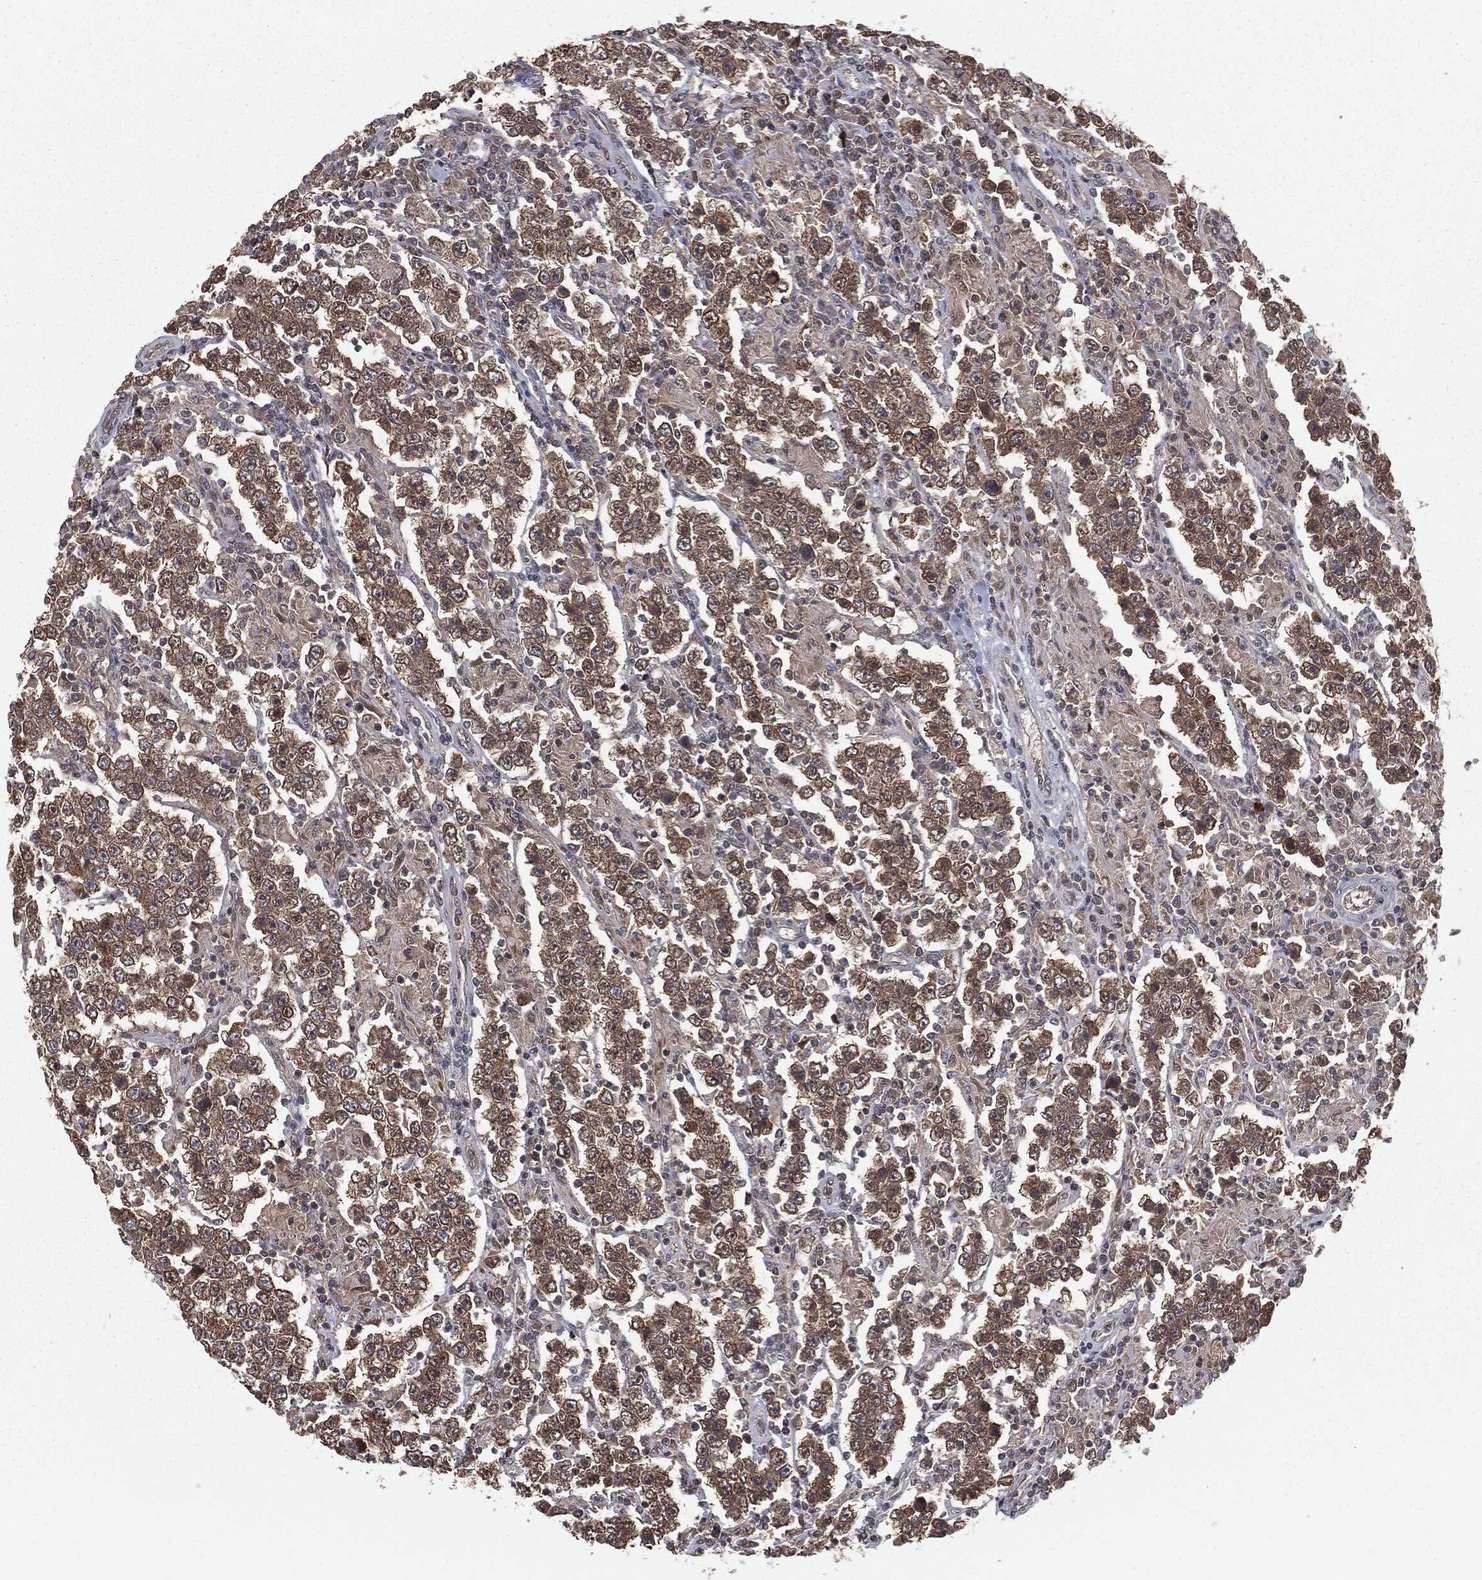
{"staining": {"intensity": "moderate", "quantity": ">75%", "location": "cytoplasmic/membranous"}, "tissue": "testis cancer", "cell_type": "Tumor cells", "image_type": "cancer", "snomed": [{"axis": "morphology", "description": "Normal tissue, NOS"}, {"axis": "morphology", "description": "Urothelial carcinoma, High grade"}, {"axis": "morphology", "description": "Seminoma, NOS"}, {"axis": "morphology", "description": "Carcinoma, Embryonal, NOS"}, {"axis": "topography", "description": "Urinary bladder"}, {"axis": "topography", "description": "Testis"}], "caption": "High-magnification brightfield microscopy of testis cancer (high-grade urothelial carcinoma) stained with DAB (brown) and counterstained with hematoxylin (blue). tumor cells exhibit moderate cytoplasmic/membranous staining is seen in about>75% of cells.", "gene": "FBXO7", "patient": {"sex": "male", "age": 41}}